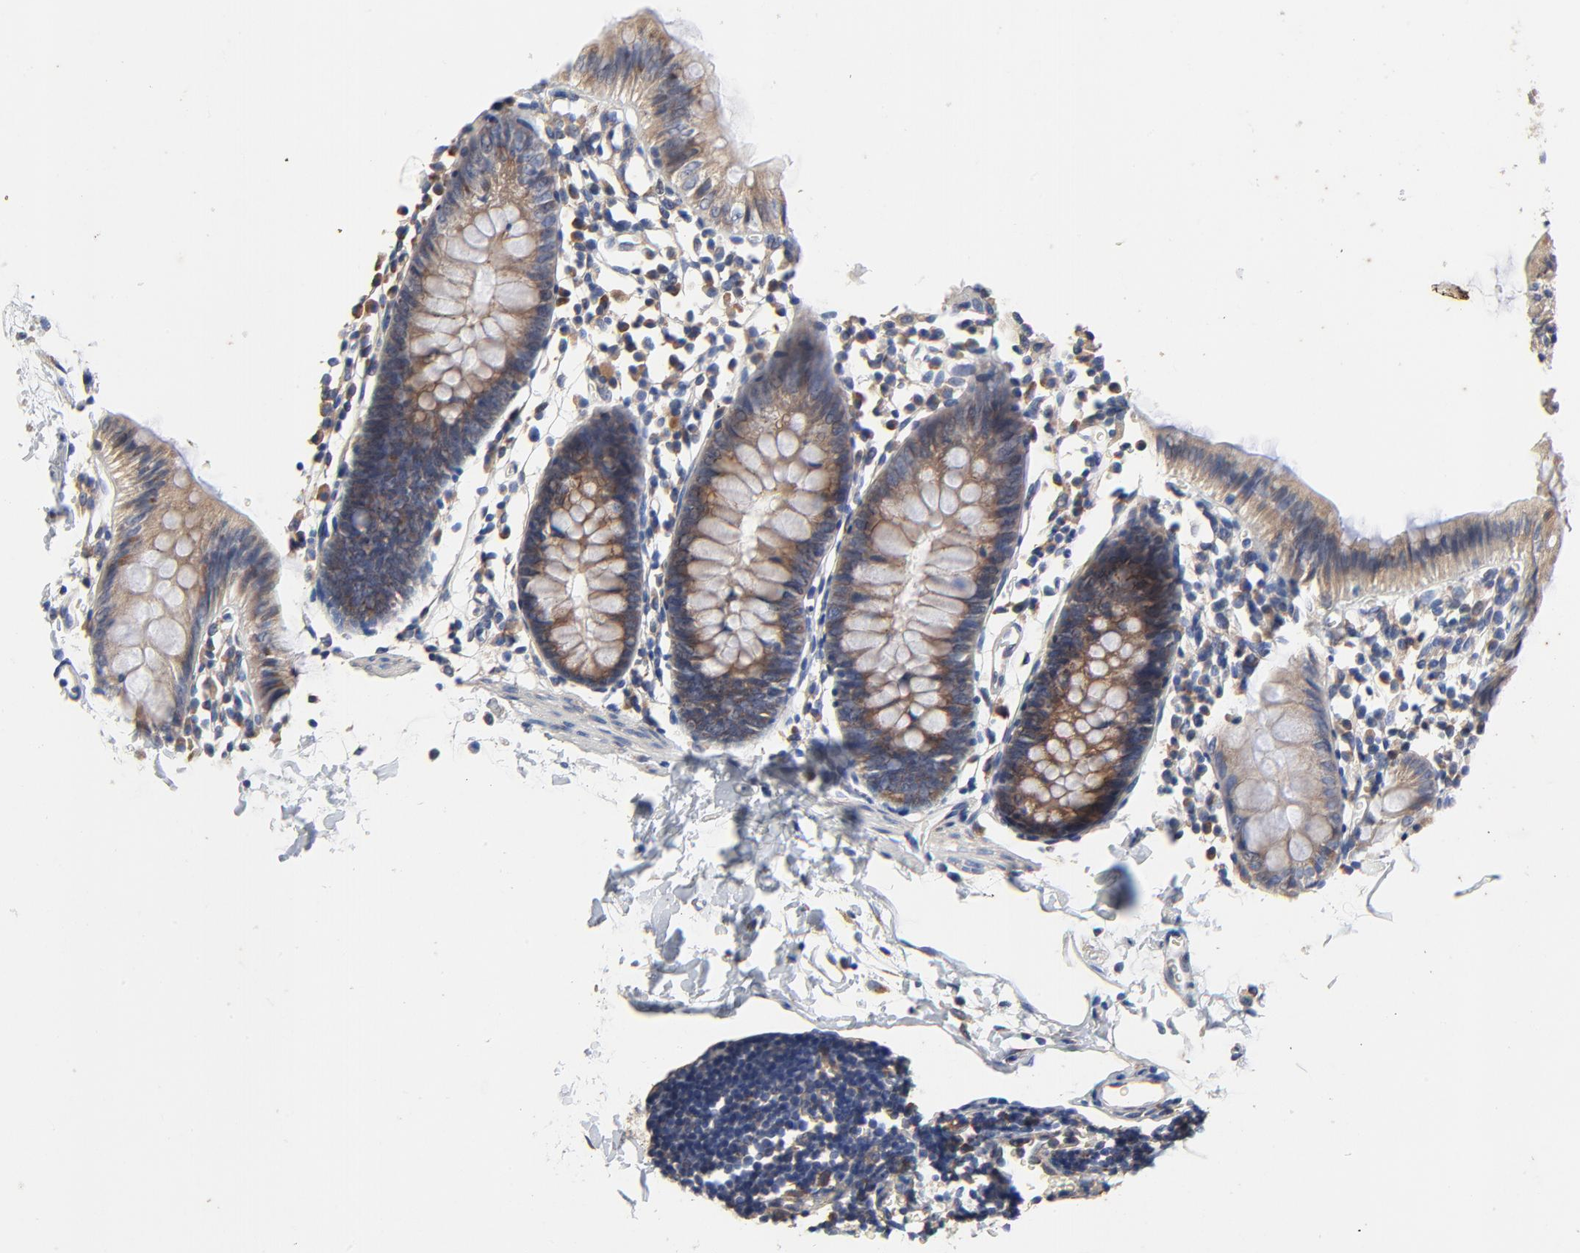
{"staining": {"intensity": "negative", "quantity": "none", "location": "none"}, "tissue": "colon", "cell_type": "Endothelial cells", "image_type": "normal", "snomed": [{"axis": "morphology", "description": "Normal tissue, NOS"}, {"axis": "topography", "description": "Colon"}], "caption": "This is a histopathology image of immunohistochemistry (IHC) staining of benign colon, which shows no expression in endothelial cells. (Stains: DAB (3,3'-diaminobenzidine) immunohistochemistry with hematoxylin counter stain, Microscopy: brightfield microscopy at high magnification).", "gene": "VAV2", "patient": {"sex": "male", "age": 14}}